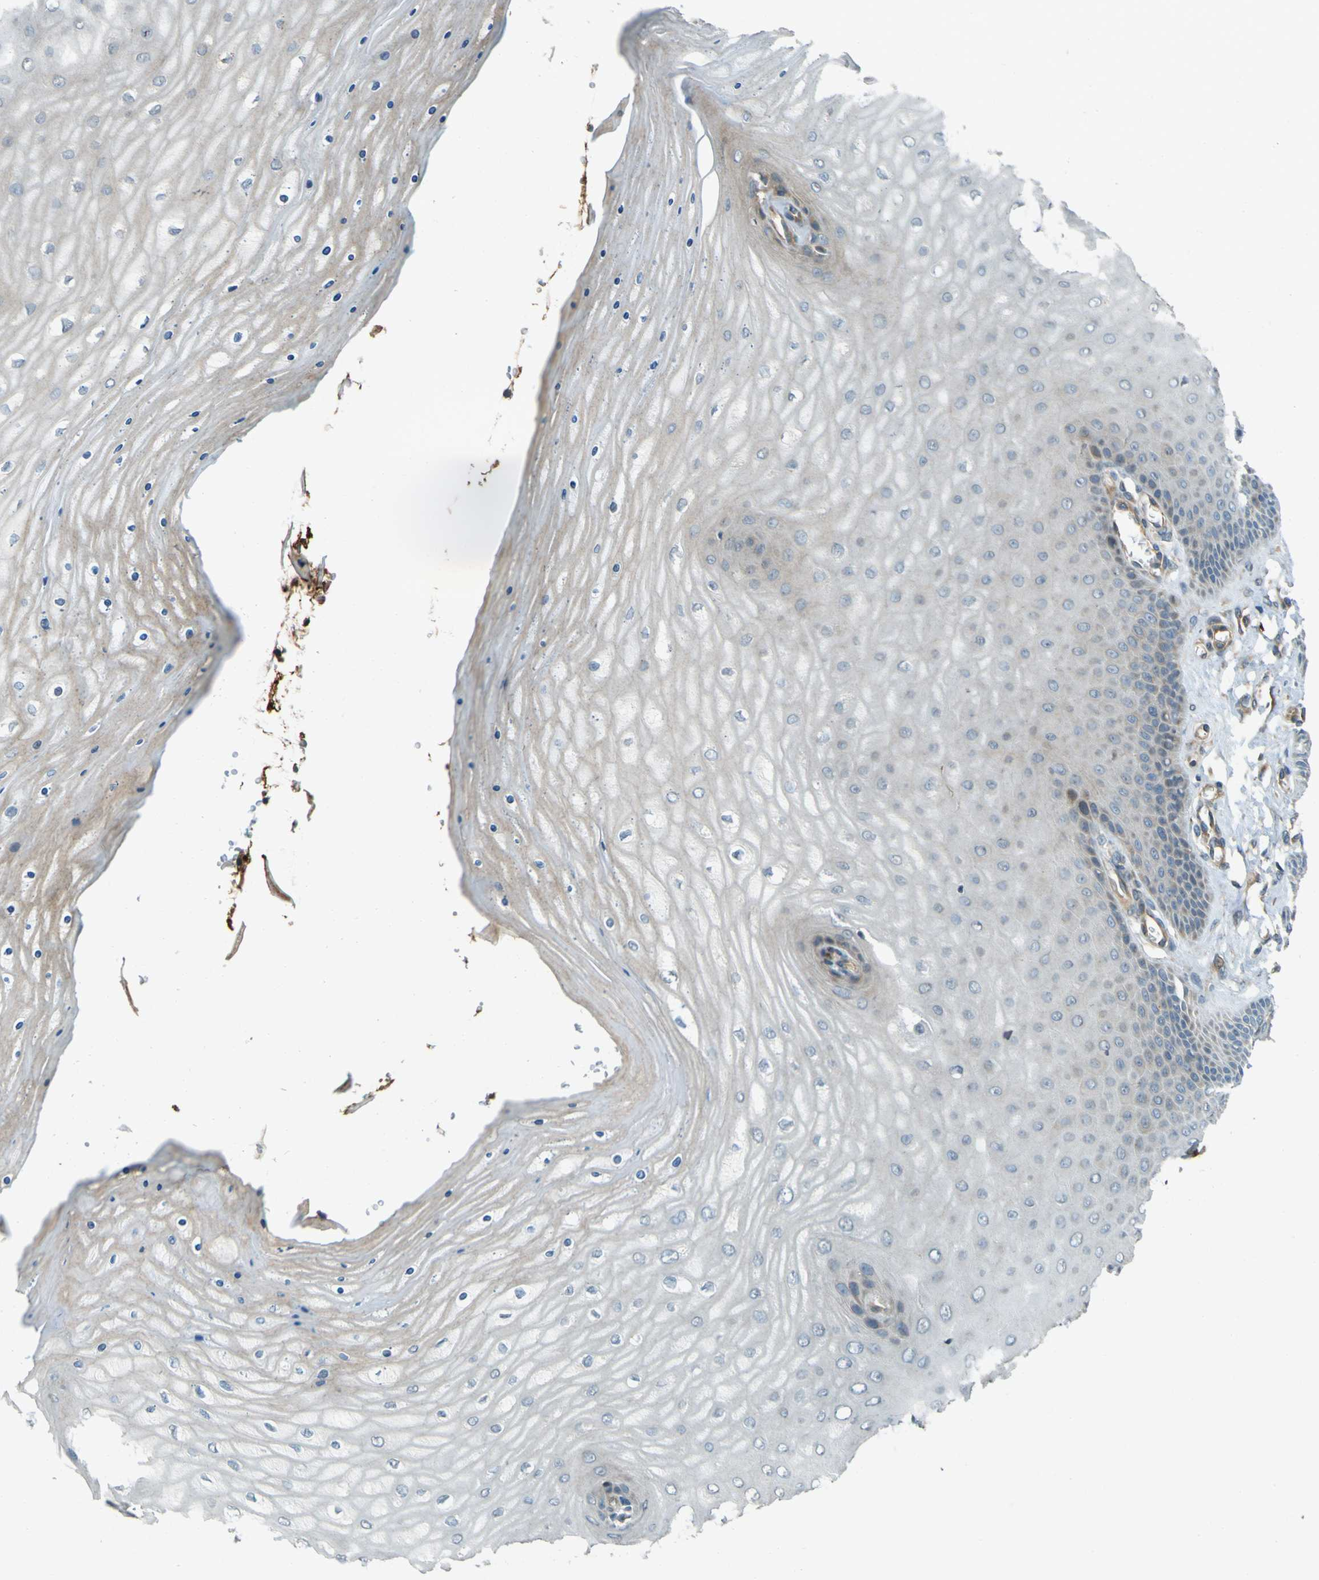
{"staining": {"intensity": "weak", "quantity": ">75%", "location": "cytoplasmic/membranous"}, "tissue": "cervix", "cell_type": "Glandular cells", "image_type": "normal", "snomed": [{"axis": "morphology", "description": "Normal tissue, NOS"}, {"axis": "topography", "description": "Cervix"}], "caption": "A brown stain labels weak cytoplasmic/membranous staining of a protein in glandular cells of unremarkable cervix. The protein of interest is stained brown, and the nuclei are stained in blue (DAB (3,3'-diaminobenzidine) IHC with brightfield microscopy, high magnification).", "gene": "LPCAT1", "patient": {"sex": "female", "age": 55}}